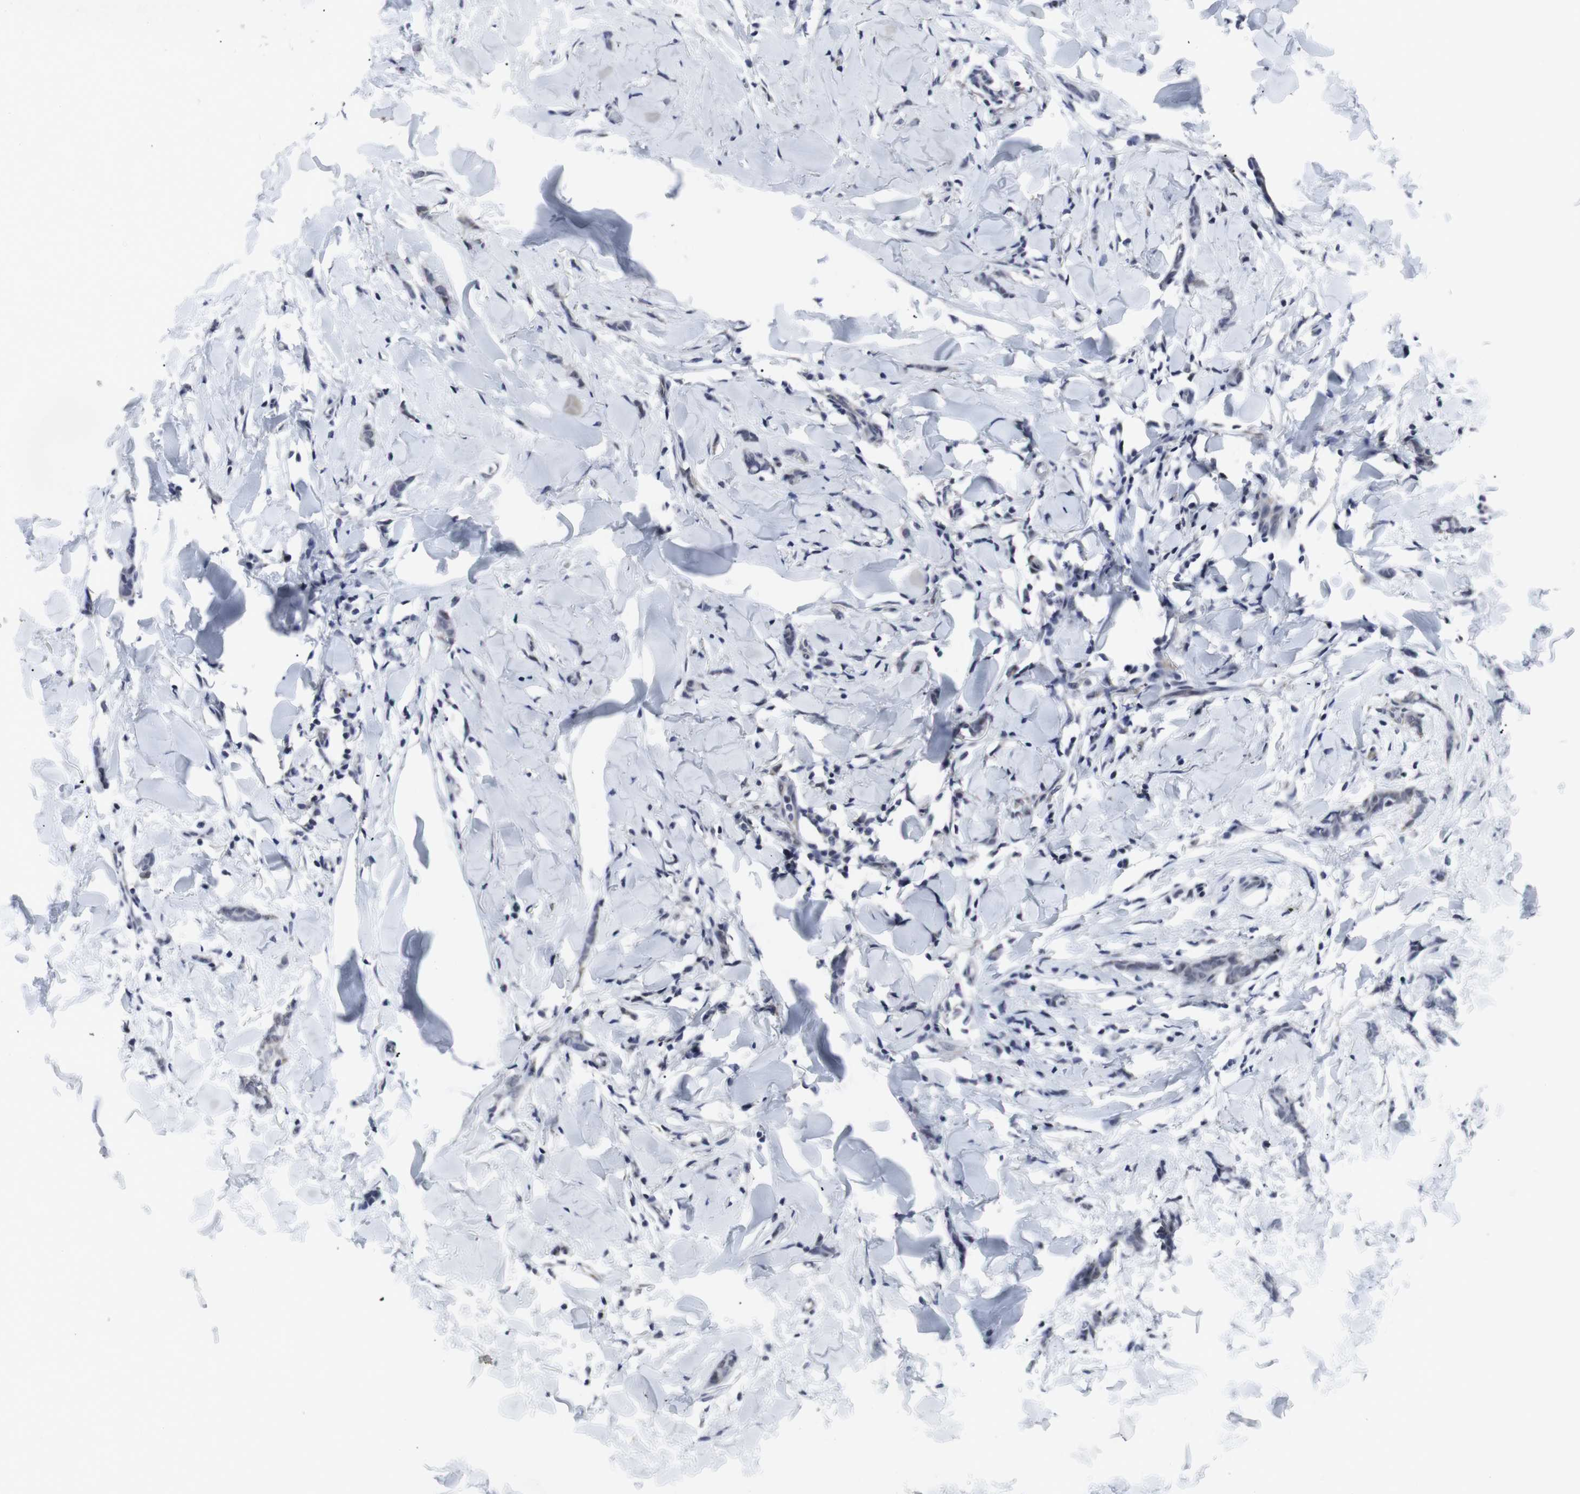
{"staining": {"intensity": "weak", "quantity": "25%-75%", "location": "cytoplasmic/membranous"}, "tissue": "breast cancer", "cell_type": "Tumor cells", "image_type": "cancer", "snomed": [{"axis": "morphology", "description": "Lobular carcinoma"}, {"axis": "topography", "description": "Skin"}, {"axis": "topography", "description": "Breast"}], "caption": "IHC histopathology image of breast cancer (lobular carcinoma) stained for a protein (brown), which reveals low levels of weak cytoplasmic/membranous expression in approximately 25%-75% of tumor cells.", "gene": "GEMIN2", "patient": {"sex": "female", "age": 46}}